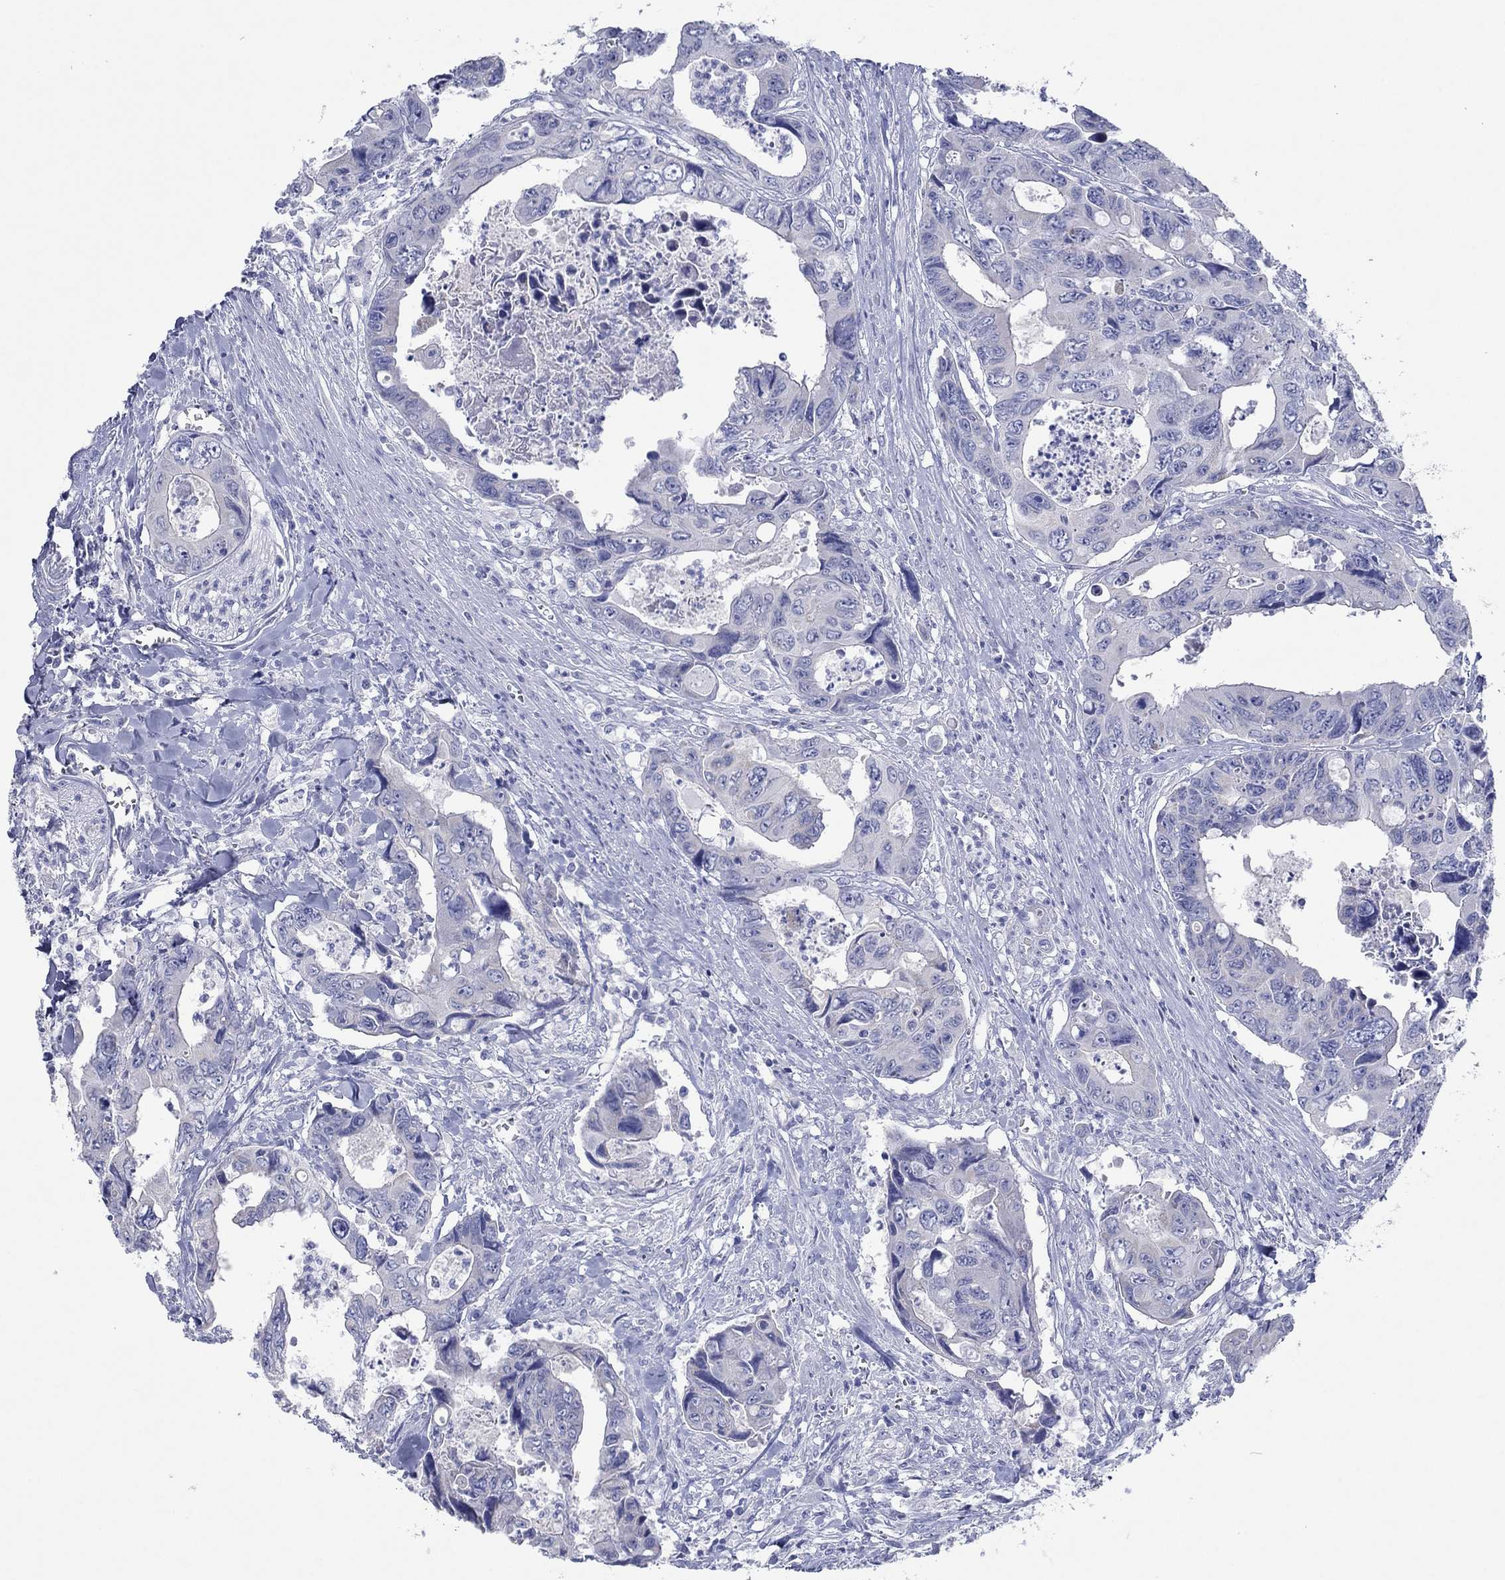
{"staining": {"intensity": "negative", "quantity": "none", "location": "none"}, "tissue": "colorectal cancer", "cell_type": "Tumor cells", "image_type": "cancer", "snomed": [{"axis": "morphology", "description": "Adenocarcinoma, NOS"}, {"axis": "topography", "description": "Rectum"}], "caption": "Colorectal adenocarcinoma stained for a protein using immunohistochemistry (IHC) shows no expression tumor cells.", "gene": "HCRT", "patient": {"sex": "male", "age": 62}}